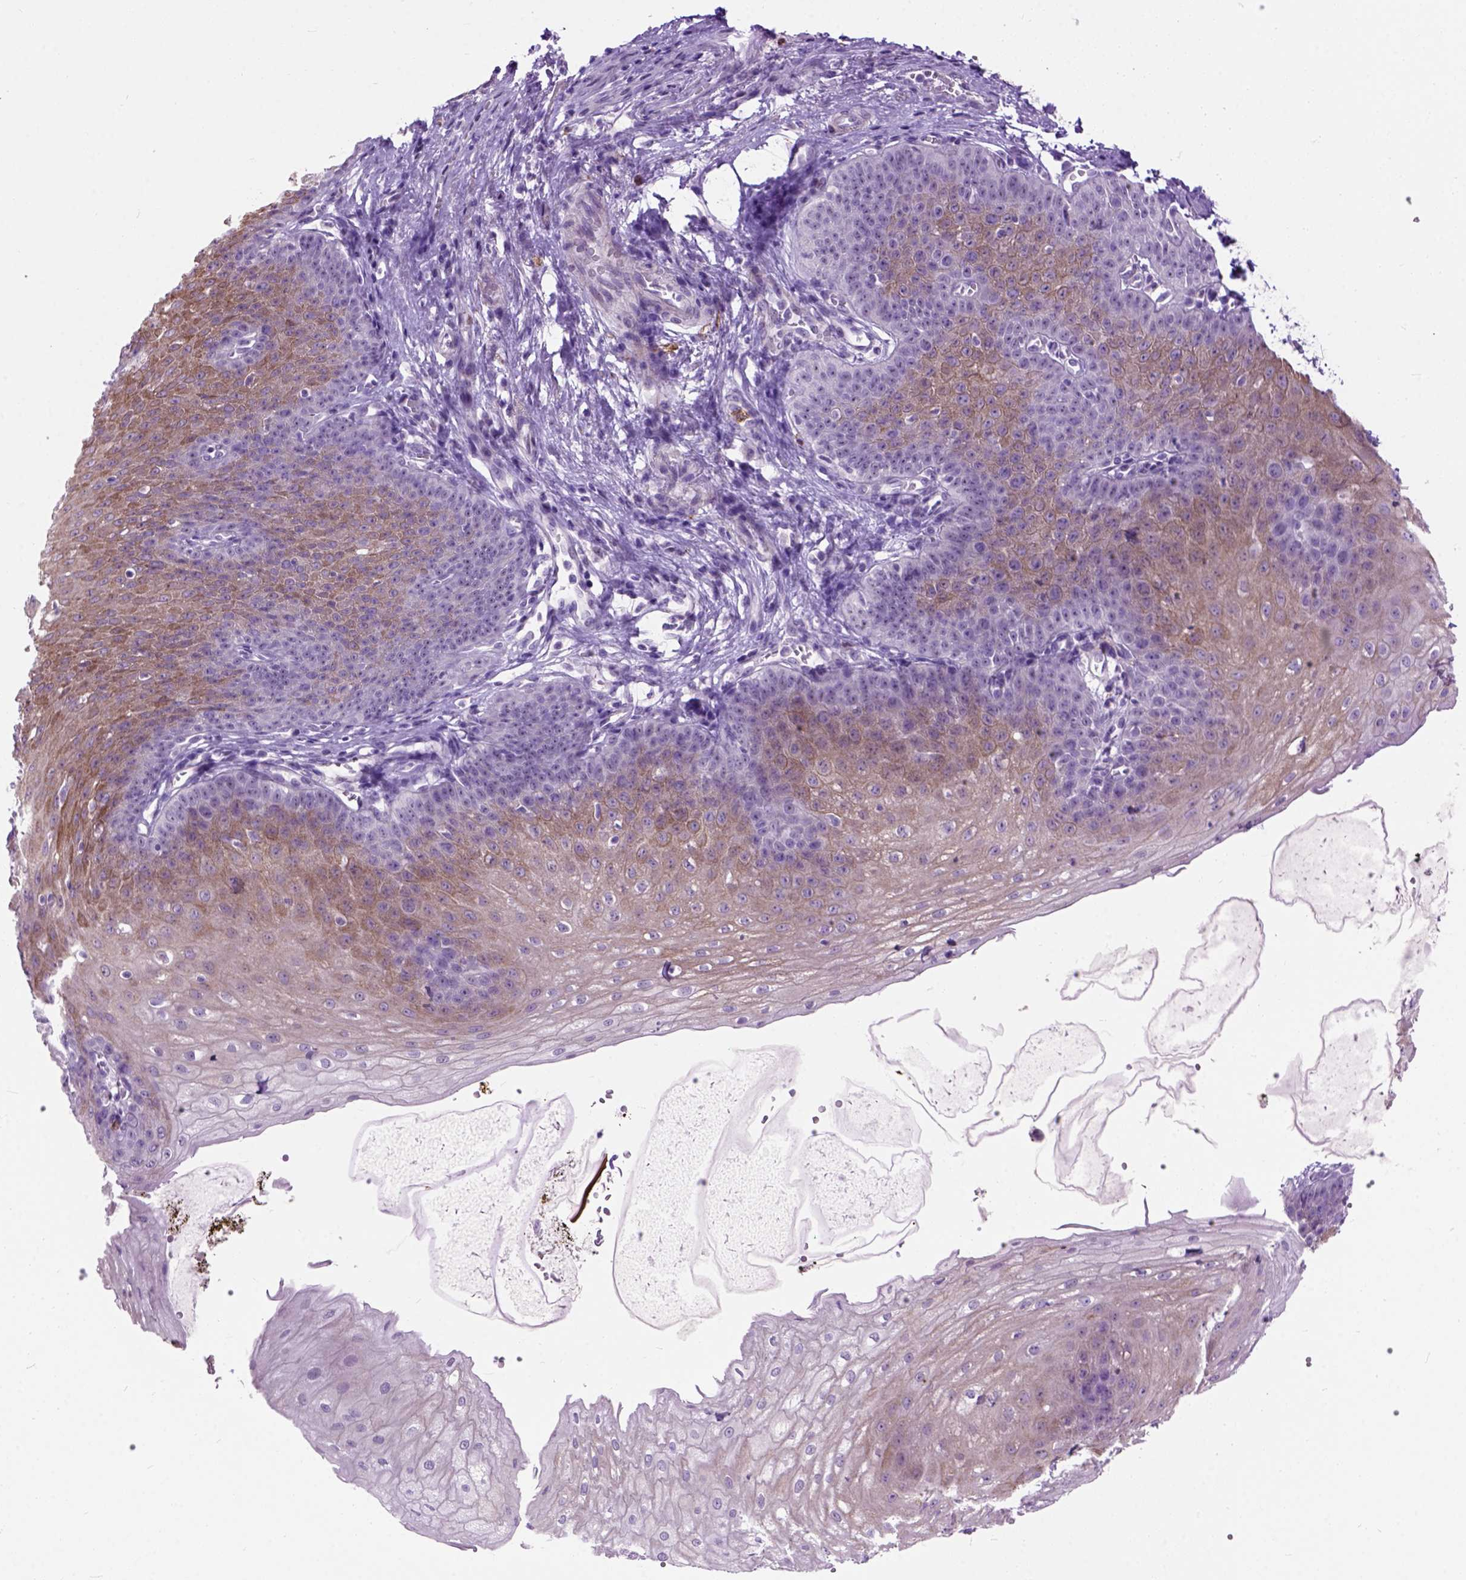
{"staining": {"intensity": "weak", "quantity": ">75%", "location": "cytoplasmic/membranous"}, "tissue": "esophagus", "cell_type": "Squamous epithelial cells", "image_type": "normal", "snomed": [{"axis": "morphology", "description": "Normal tissue, NOS"}, {"axis": "topography", "description": "Esophagus"}], "caption": "An immunohistochemistry (IHC) photomicrograph of normal tissue is shown. Protein staining in brown highlights weak cytoplasmic/membranous positivity in esophagus within squamous epithelial cells.", "gene": "MAPT", "patient": {"sex": "male", "age": 71}}